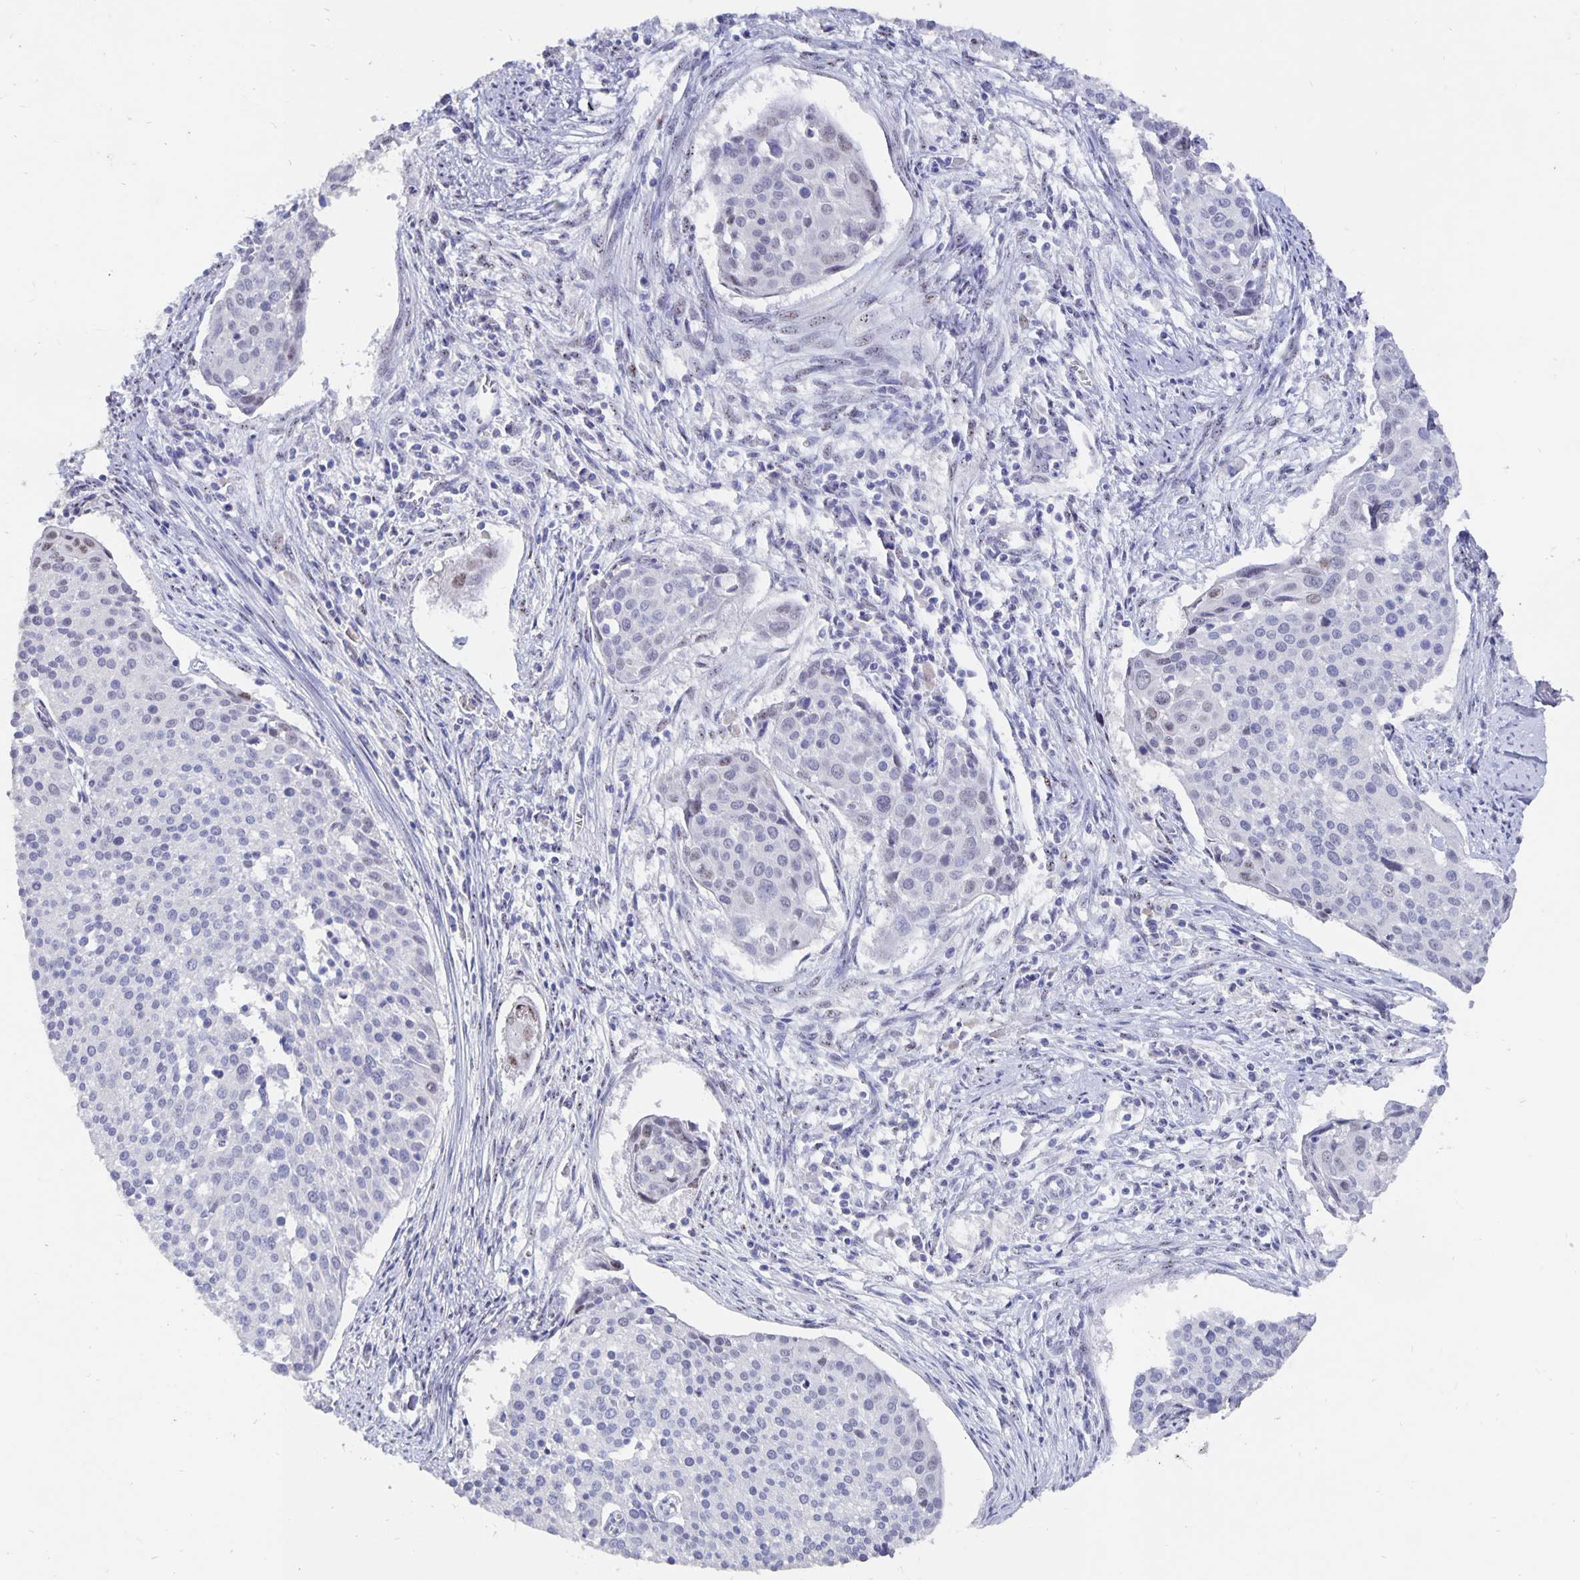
{"staining": {"intensity": "negative", "quantity": "none", "location": "none"}, "tissue": "cervical cancer", "cell_type": "Tumor cells", "image_type": "cancer", "snomed": [{"axis": "morphology", "description": "Squamous cell carcinoma, NOS"}, {"axis": "topography", "description": "Cervix"}], "caption": "Cervical cancer was stained to show a protein in brown. There is no significant expression in tumor cells. (DAB IHC, high magnification).", "gene": "SMOC1", "patient": {"sex": "female", "age": 39}}